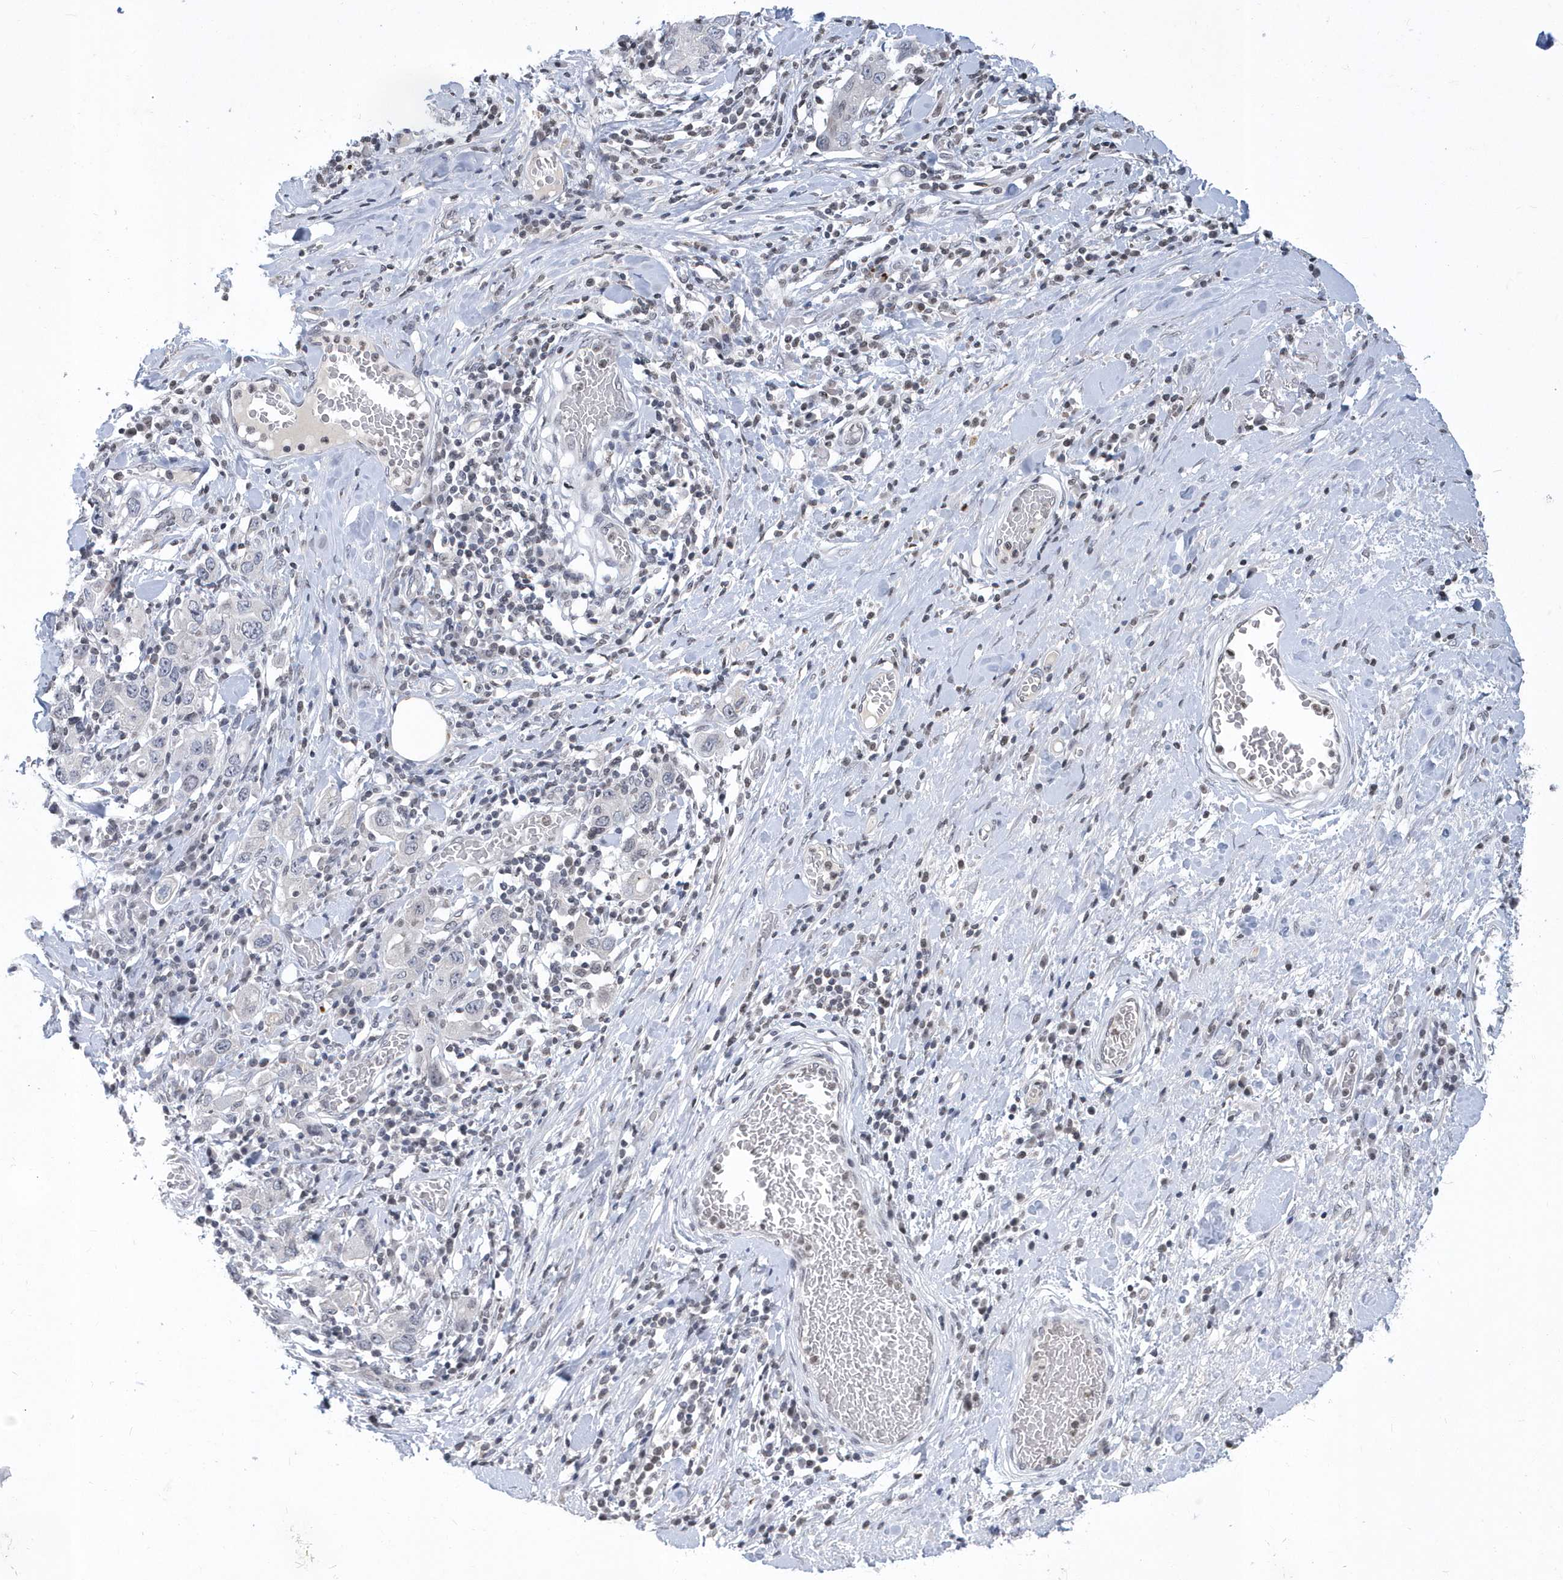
{"staining": {"intensity": "negative", "quantity": "none", "location": "none"}, "tissue": "stomach cancer", "cell_type": "Tumor cells", "image_type": "cancer", "snomed": [{"axis": "morphology", "description": "Adenocarcinoma, NOS"}, {"axis": "topography", "description": "Stomach, upper"}], "caption": "This is a photomicrograph of immunohistochemistry staining of stomach adenocarcinoma, which shows no positivity in tumor cells. The staining was performed using DAB (3,3'-diaminobenzidine) to visualize the protein expression in brown, while the nuclei were stained in blue with hematoxylin (Magnification: 20x).", "gene": "VWA5B2", "patient": {"sex": "male", "age": 62}}